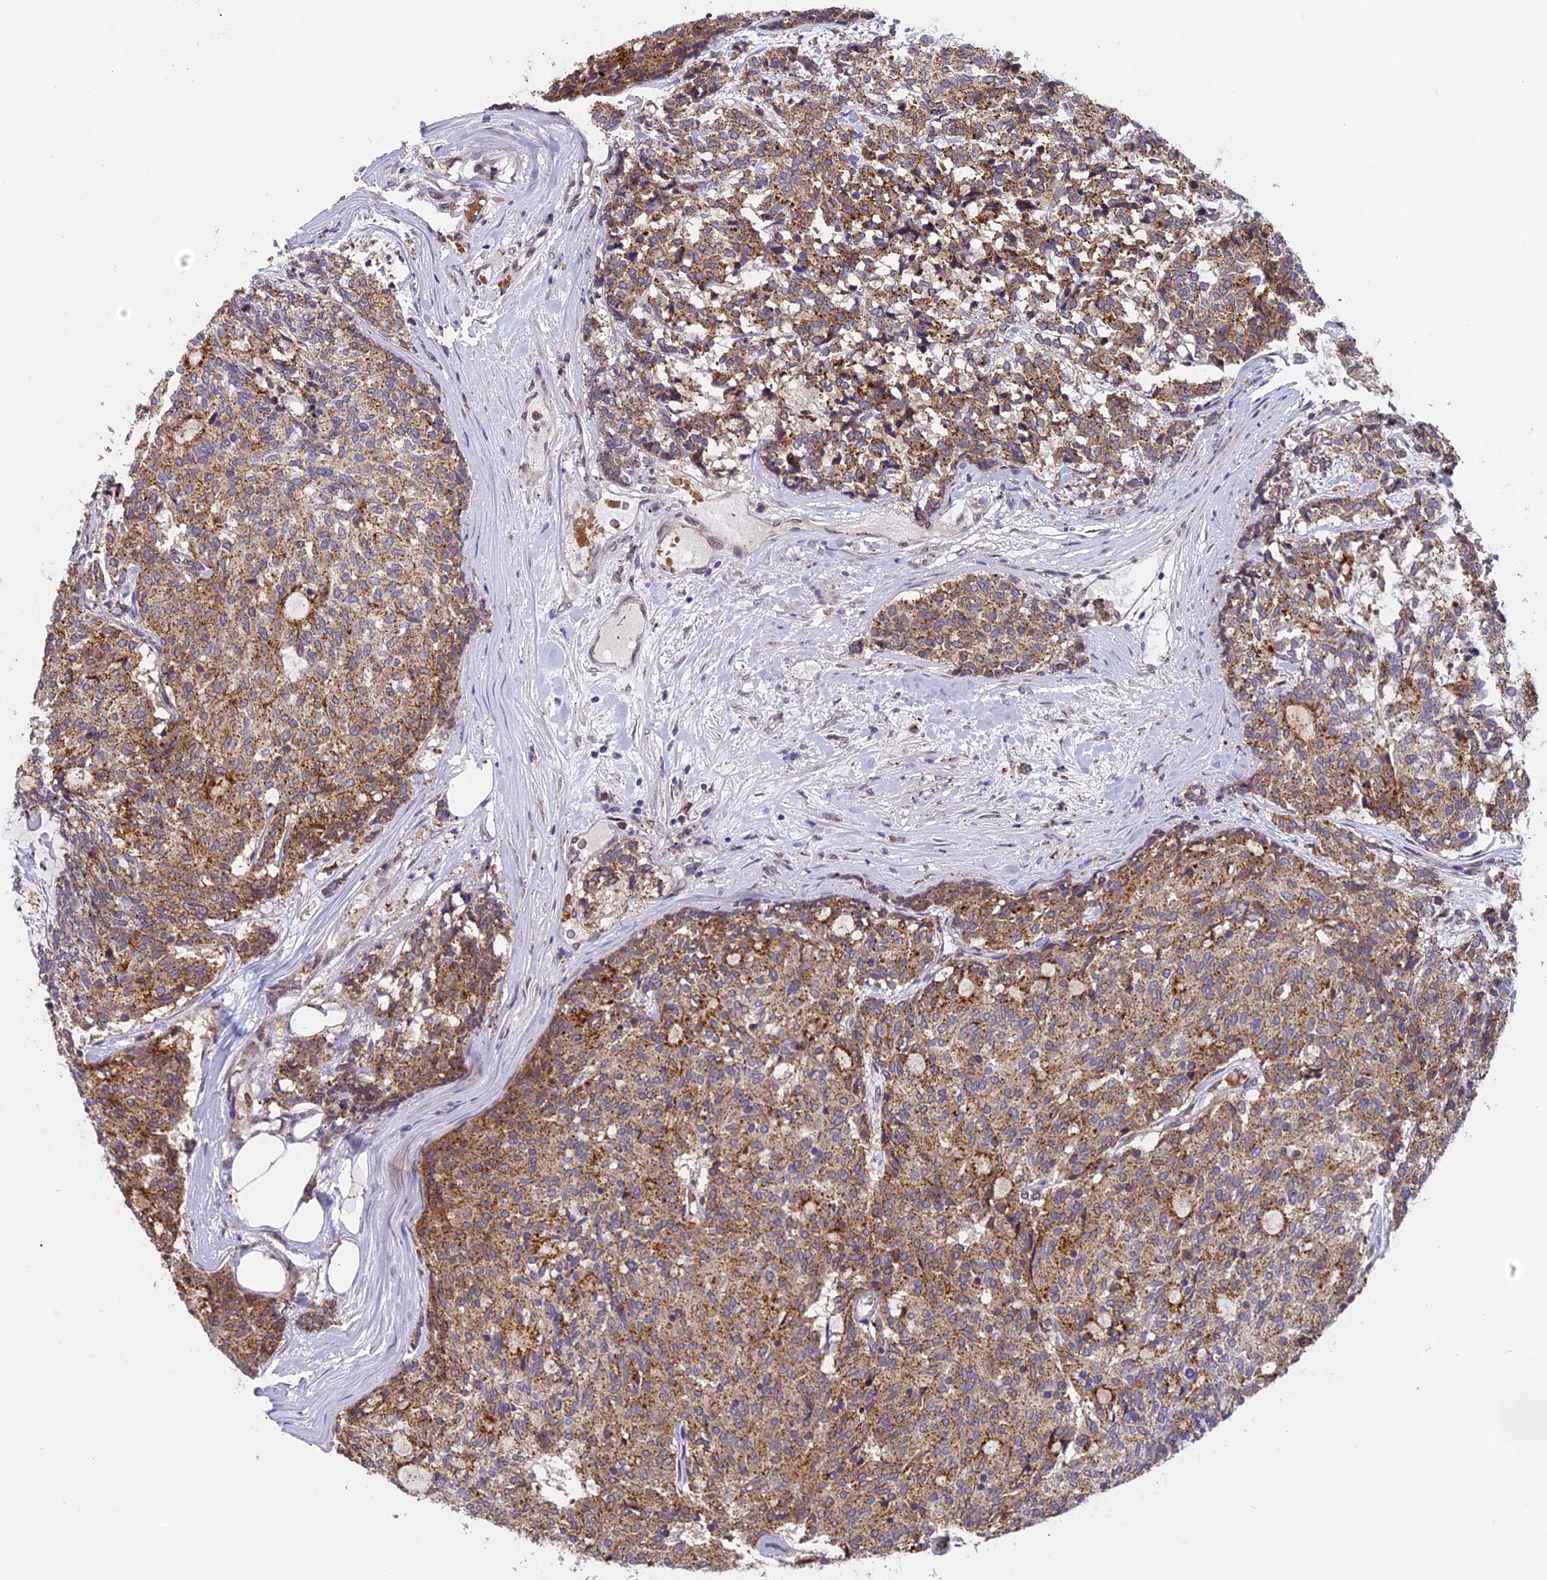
{"staining": {"intensity": "moderate", "quantity": ">75%", "location": "cytoplasmic/membranous"}, "tissue": "carcinoid", "cell_type": "Tumor cells", "image_type": "cancer", "snomed": [{"axis": "morphology", "description": "Carcinoid, malignant, NOS"}, {"axis": "topography", "description": "Pancreas"}], "caption": "Malignant carcinoid was stained to show a protein in brown. There is medium levels of moderate cytoplasmic/membranous positivity in about >75% of tumor cells.", "gene": "CHMP2A", "patient": {"sex": "female", "age": 54}}